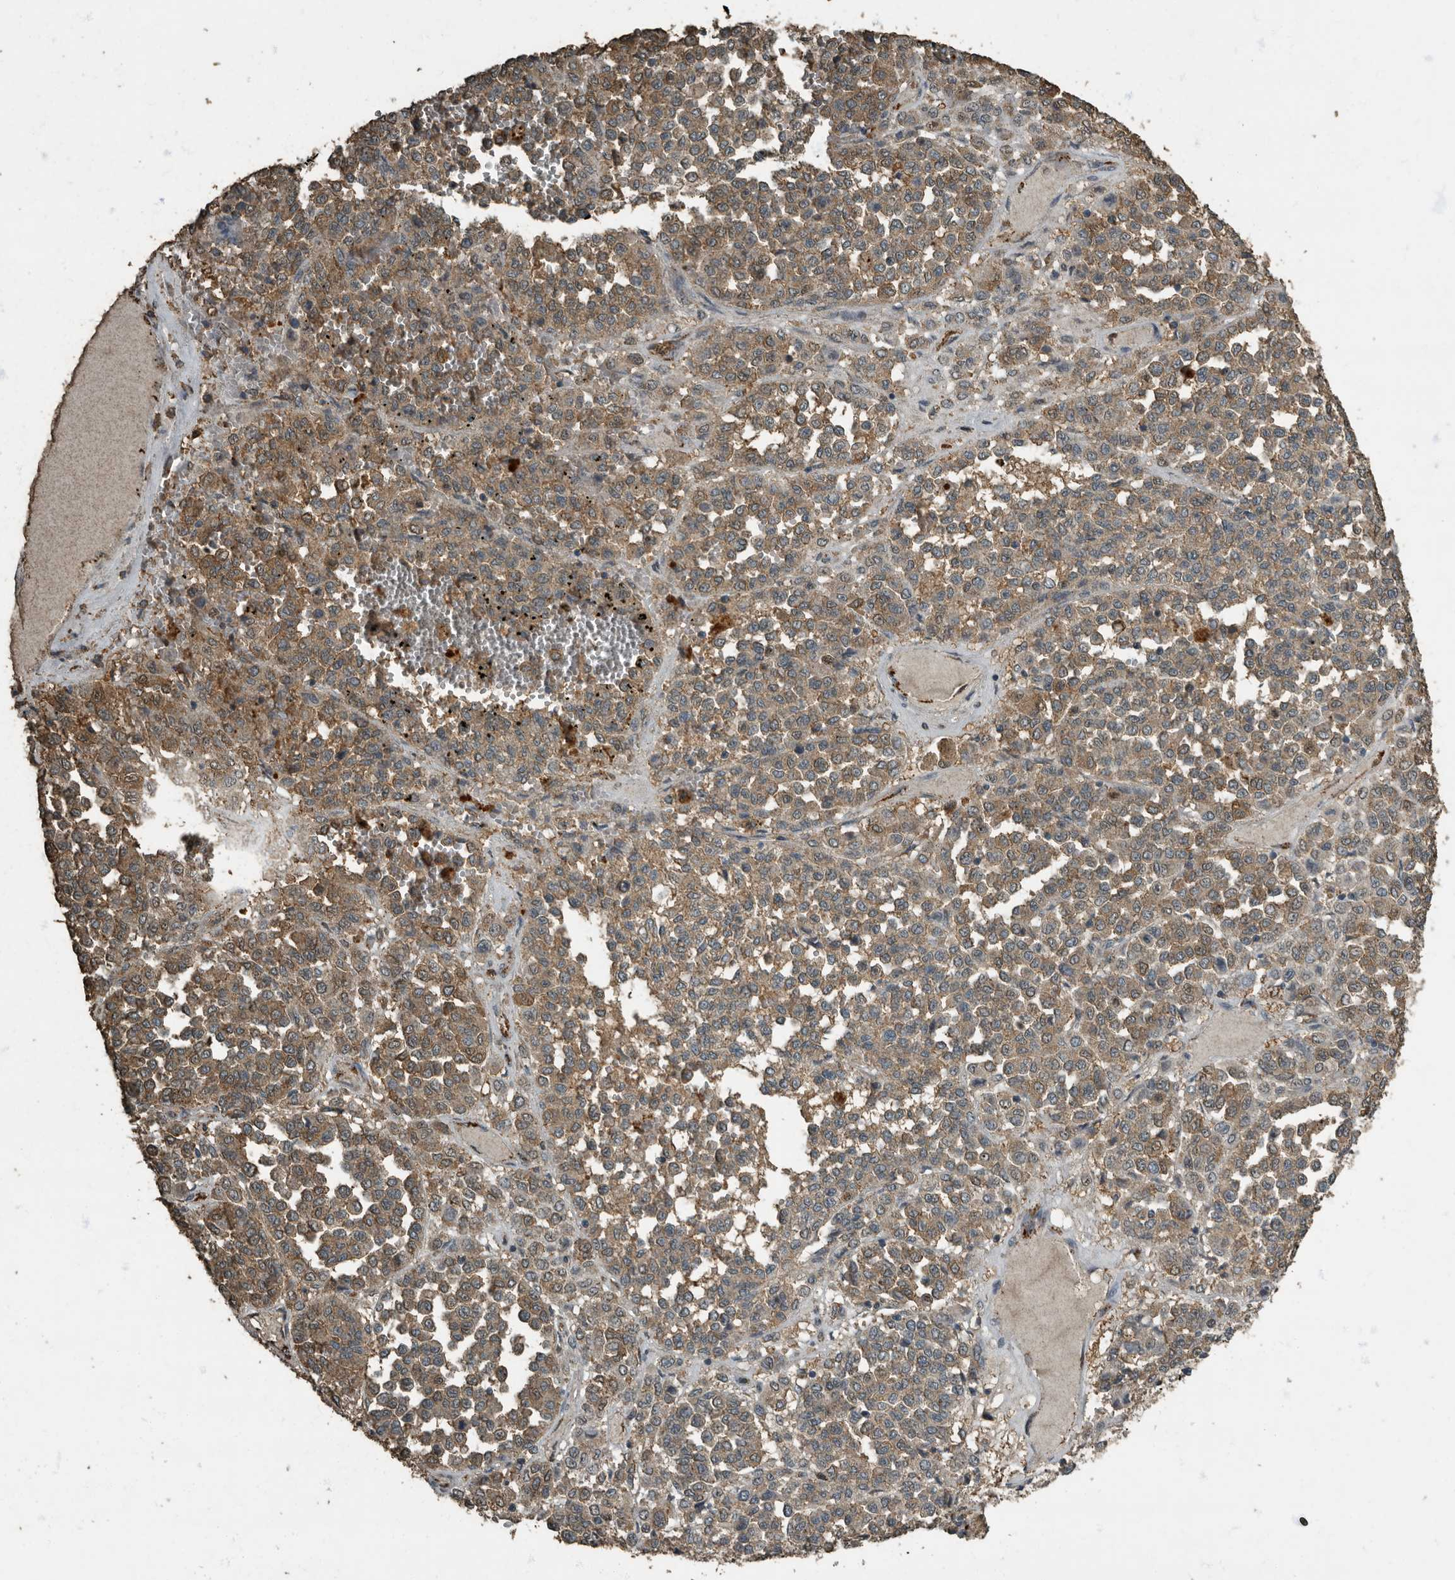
{"staining": {"intensity": "weak", "quantity": ">75%", "location": "cytoplasmic/membranous"}, "tissue": "melanoma", "cell_type": "Tumor cells", "image_type": "cancer", "snomed": [{"axis": "morphology", "description": "Malignant melanoma, Metastatic site"}, {"axis": "topography", "description": "Pancreas"}], "caption": "Protein staining shows weak cytoplasmic/membranous expression in approximately >75% of tumor cells in melanoma.", "gene": "IL15RA", "patient": {"sex": "female", "age": 30}}